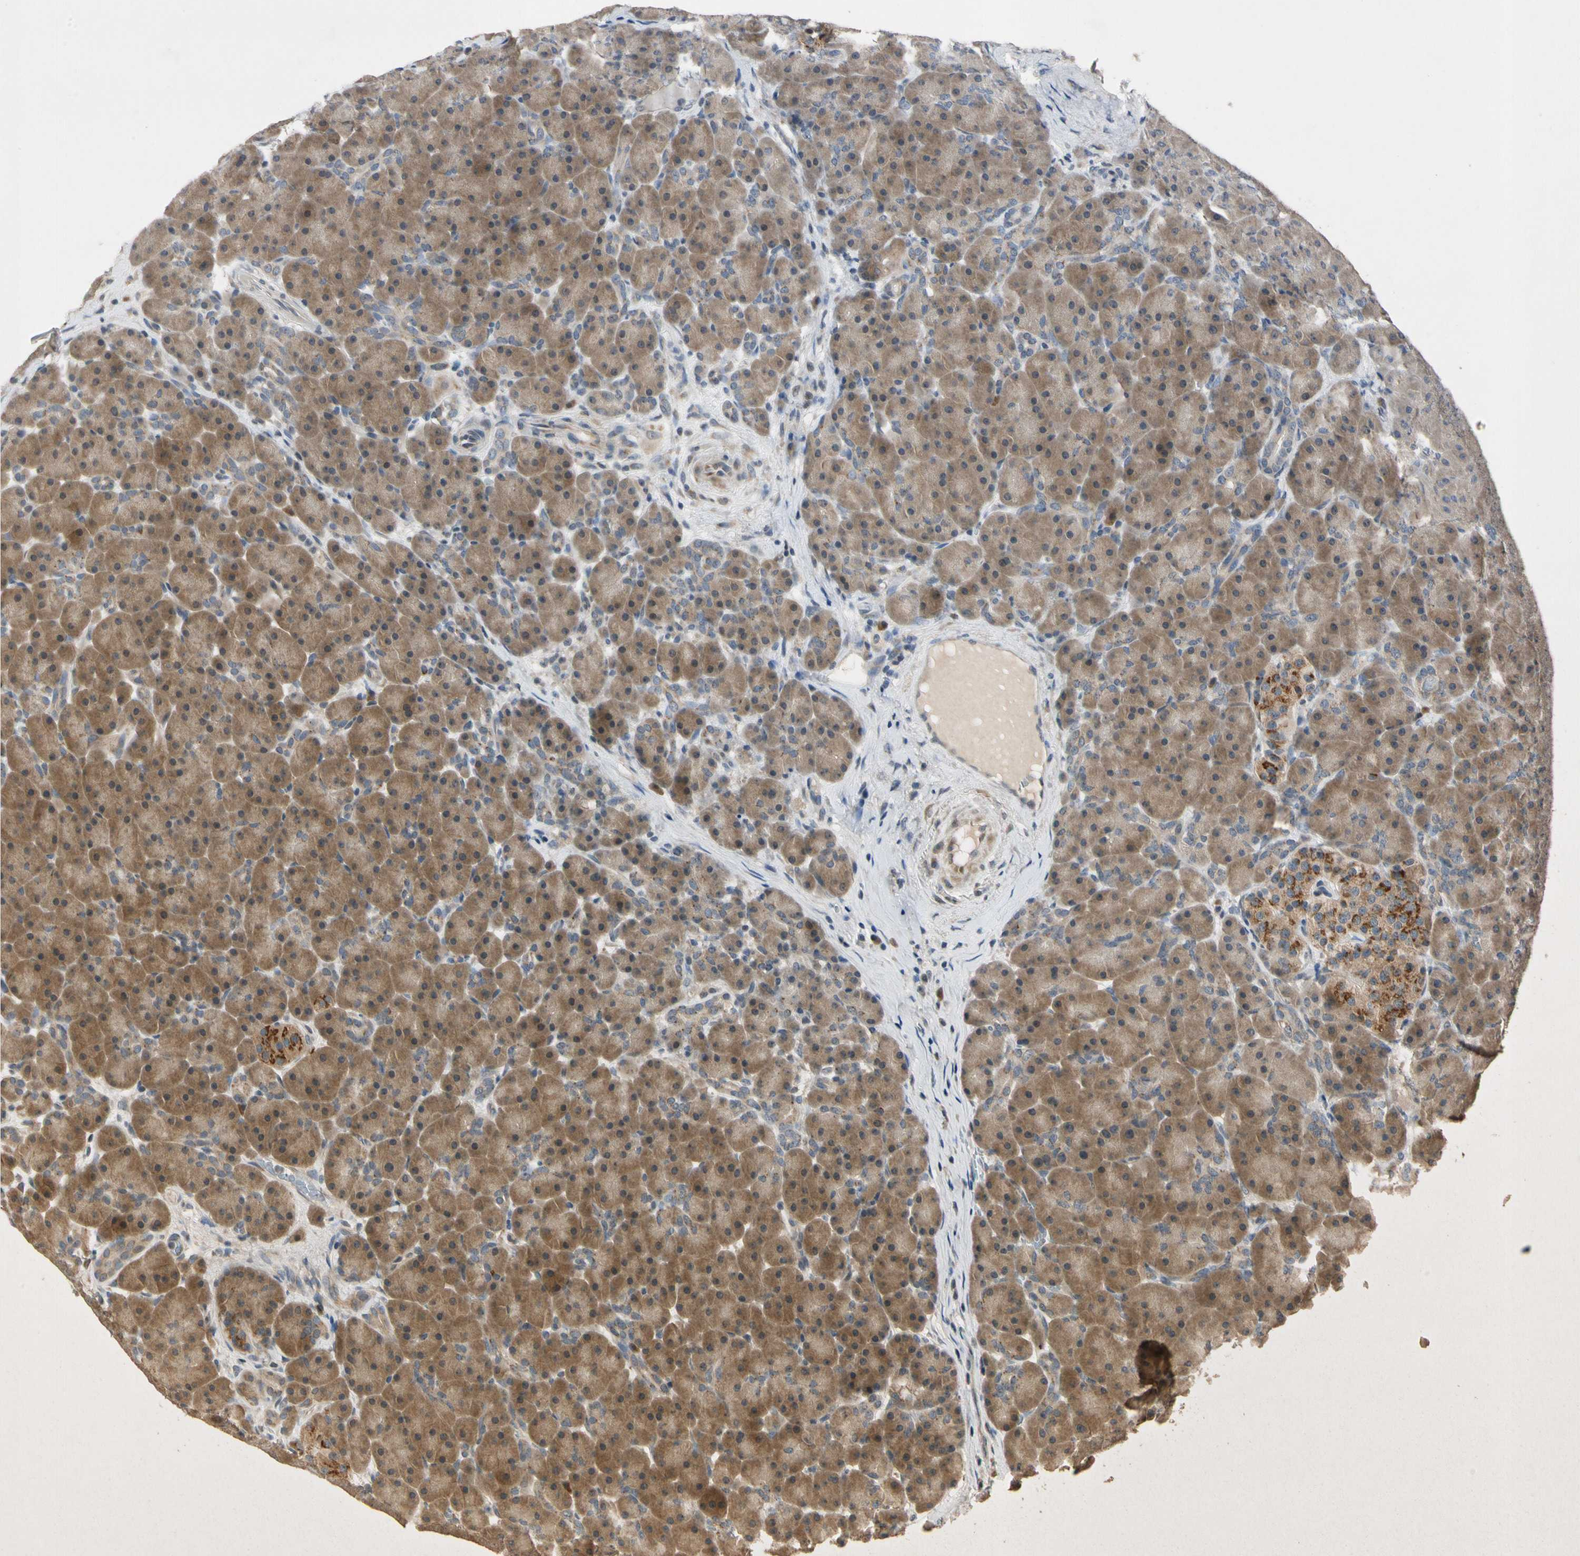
{"staining": {"intensity": "moderate", "quantity": ">75%", "location": "cytoplasmic/membranous"}, "tissue": "pancreas", "cell_type": "Exocrine glandular cells", "image_type": "normal", "snomed": [{"axis": "morphology", "description": "Normal tissue, NOS"}, {"axis": "topography", "description": "Pancreas"}], "caption": "Protein analysis of normal pancreas demonstrates moderate cytoplasmic/membranous staining in about >75% of exocrine glandular cells.", "gene": "RPS6KB2", "patient": {"sex": "male", "age": 66}}